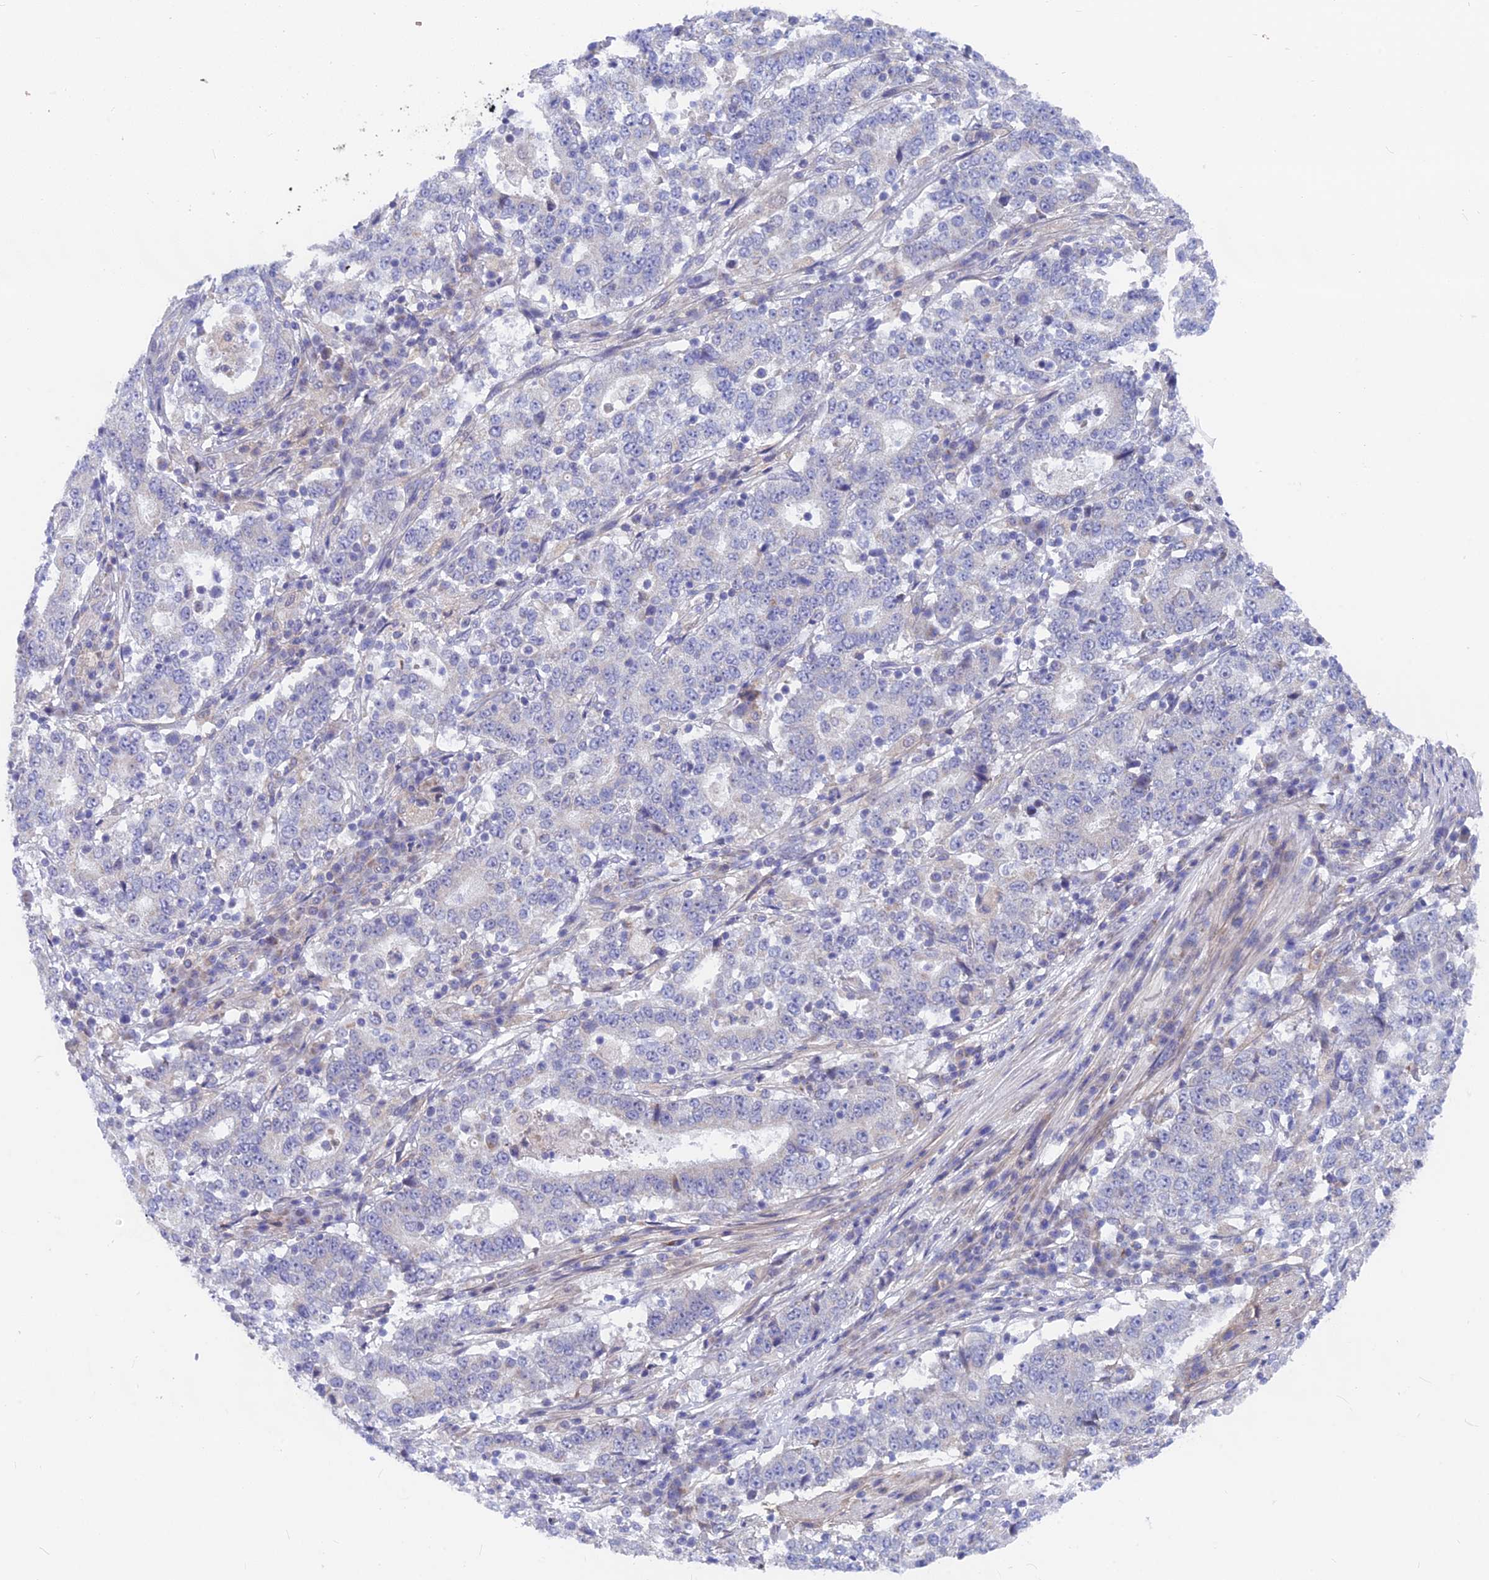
{"staining": {"intensity": "negative", "quantity": "none", "location": "none"}, "tissue": "stomach cancer", "cell_type": "Tumor cells", "image_type": "cancer", "snomed": [{"axis": "morphology", "description": "Adenocarcinoma, NOS"}, {"axis": "topography", "description": "Stomach"}], "caption": "The immunohistochemistry (IHC) histopathology image has no significant staining in tumor cells of stomach cancer tissue. The staining was performed using DAB (3,3'-diaminobenzidine) to visualize the protein expression in brown, while the nuclei were stained in blue with hematoxylin (Magnification: 20x).", "gene": "PLAC9", "patient": {"sex": "male", "age": 59}}